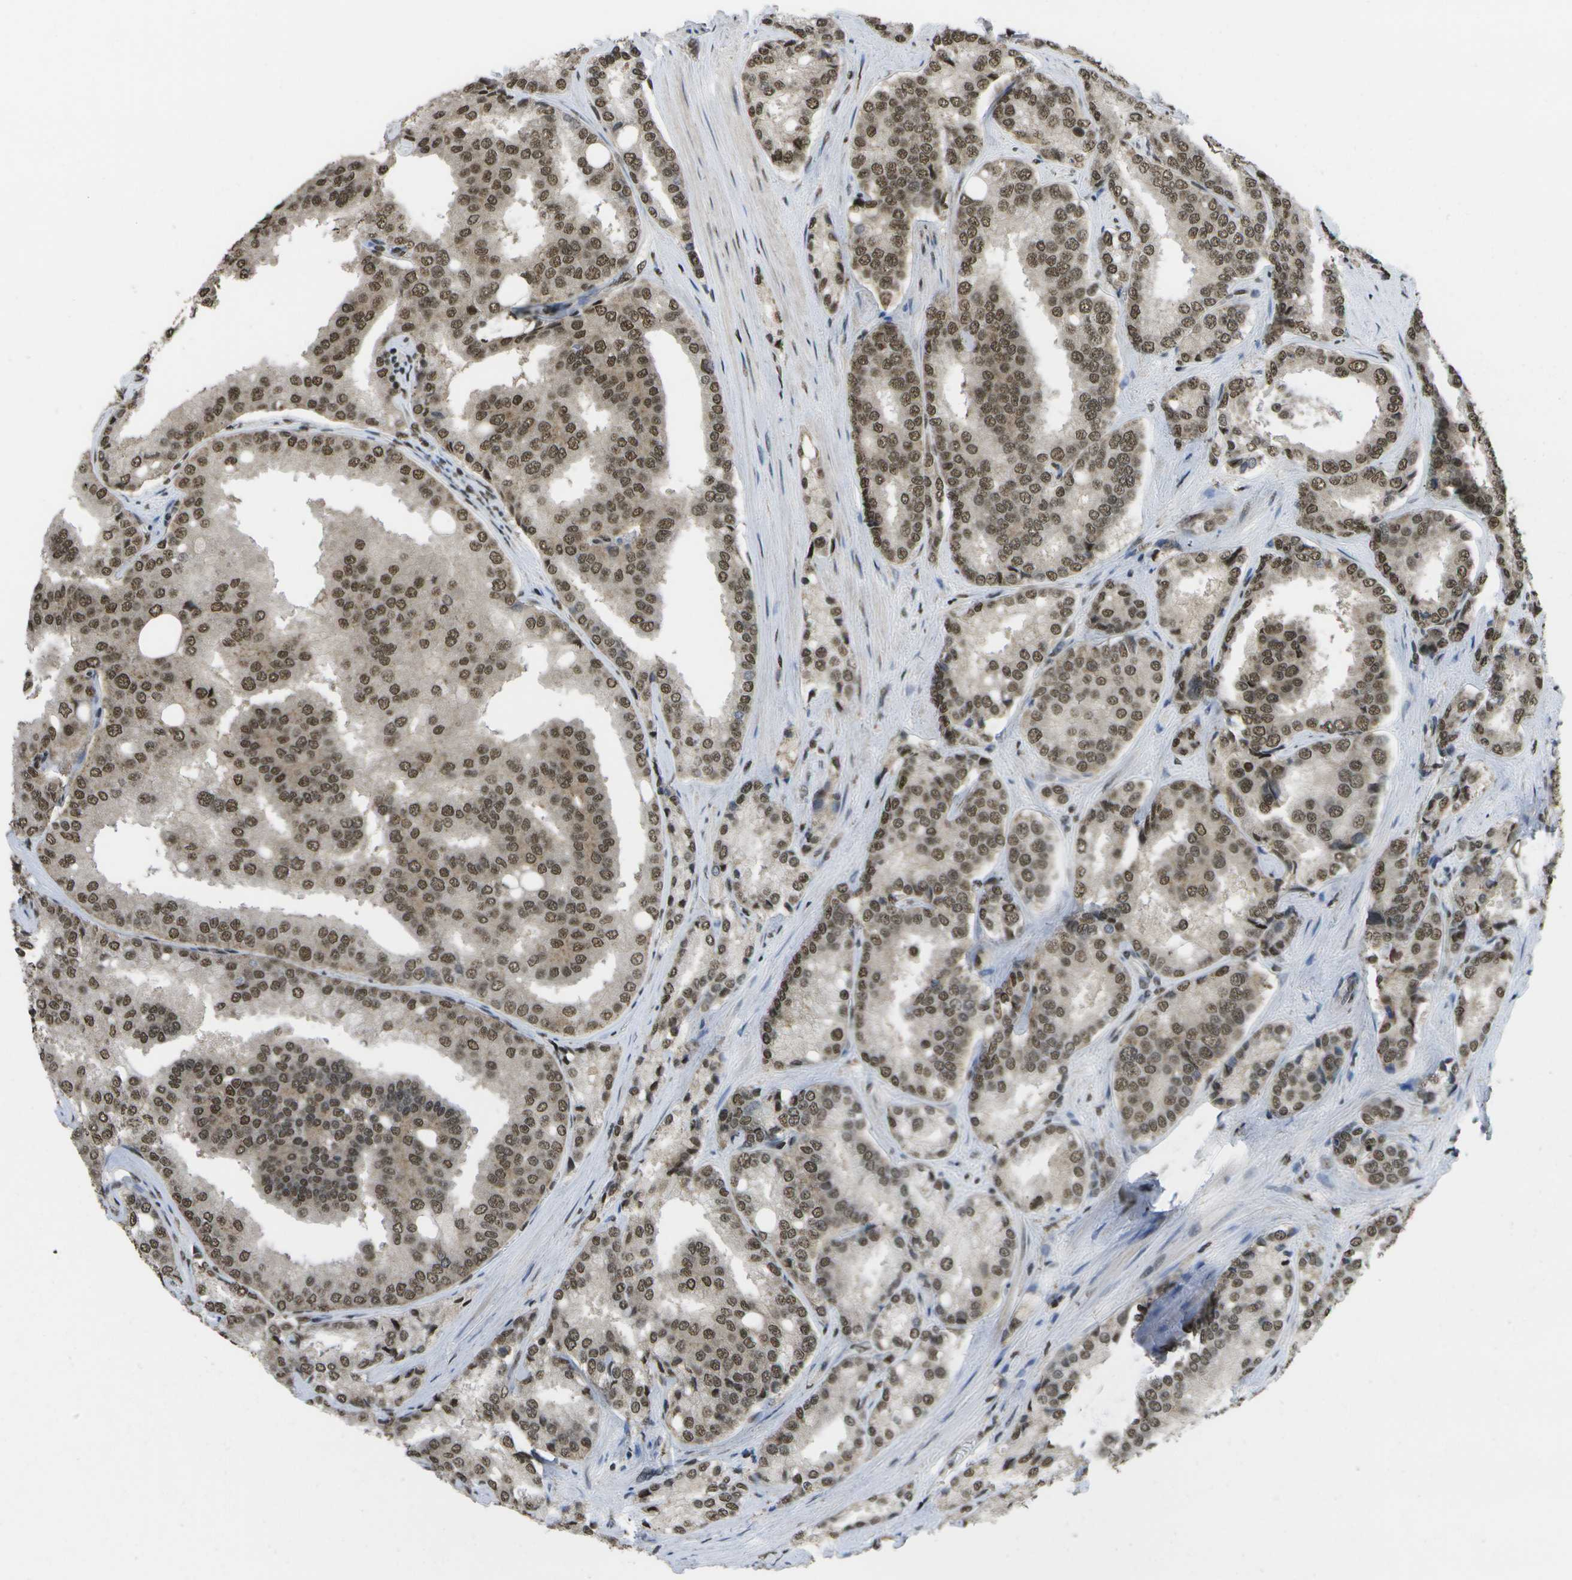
{"staining": {"intensity": "moderate", "quantity": ">75%", "location": "nuclear"}, "tissue": "prostate cancer", "cell_type": "Tumor cells", "image_type": "cancer", "snomed": [{"axis": "morphology", "description": "Adenocarcinoma, High grade"}, {"axis": "topography", "description": "Prostate"}], "caption": "High-magnification brightfield microscopy of prostate adenocarcinoma (high-grade) stained with DAB (3,3'-diaminobenzidine) (brown) and counterstained with hematoxylin (blue). tumor cells exhibit moderate nuclear expression is present in about>75% of cells. The staining is performed using DAB (3,3'-diaminobenzidine) brown chromogen to label protein expression. The nuclei are counter-stained blue using hematoxylin.", "gene": "SPEN", "patient": {"sex": "male", "age": 50}}